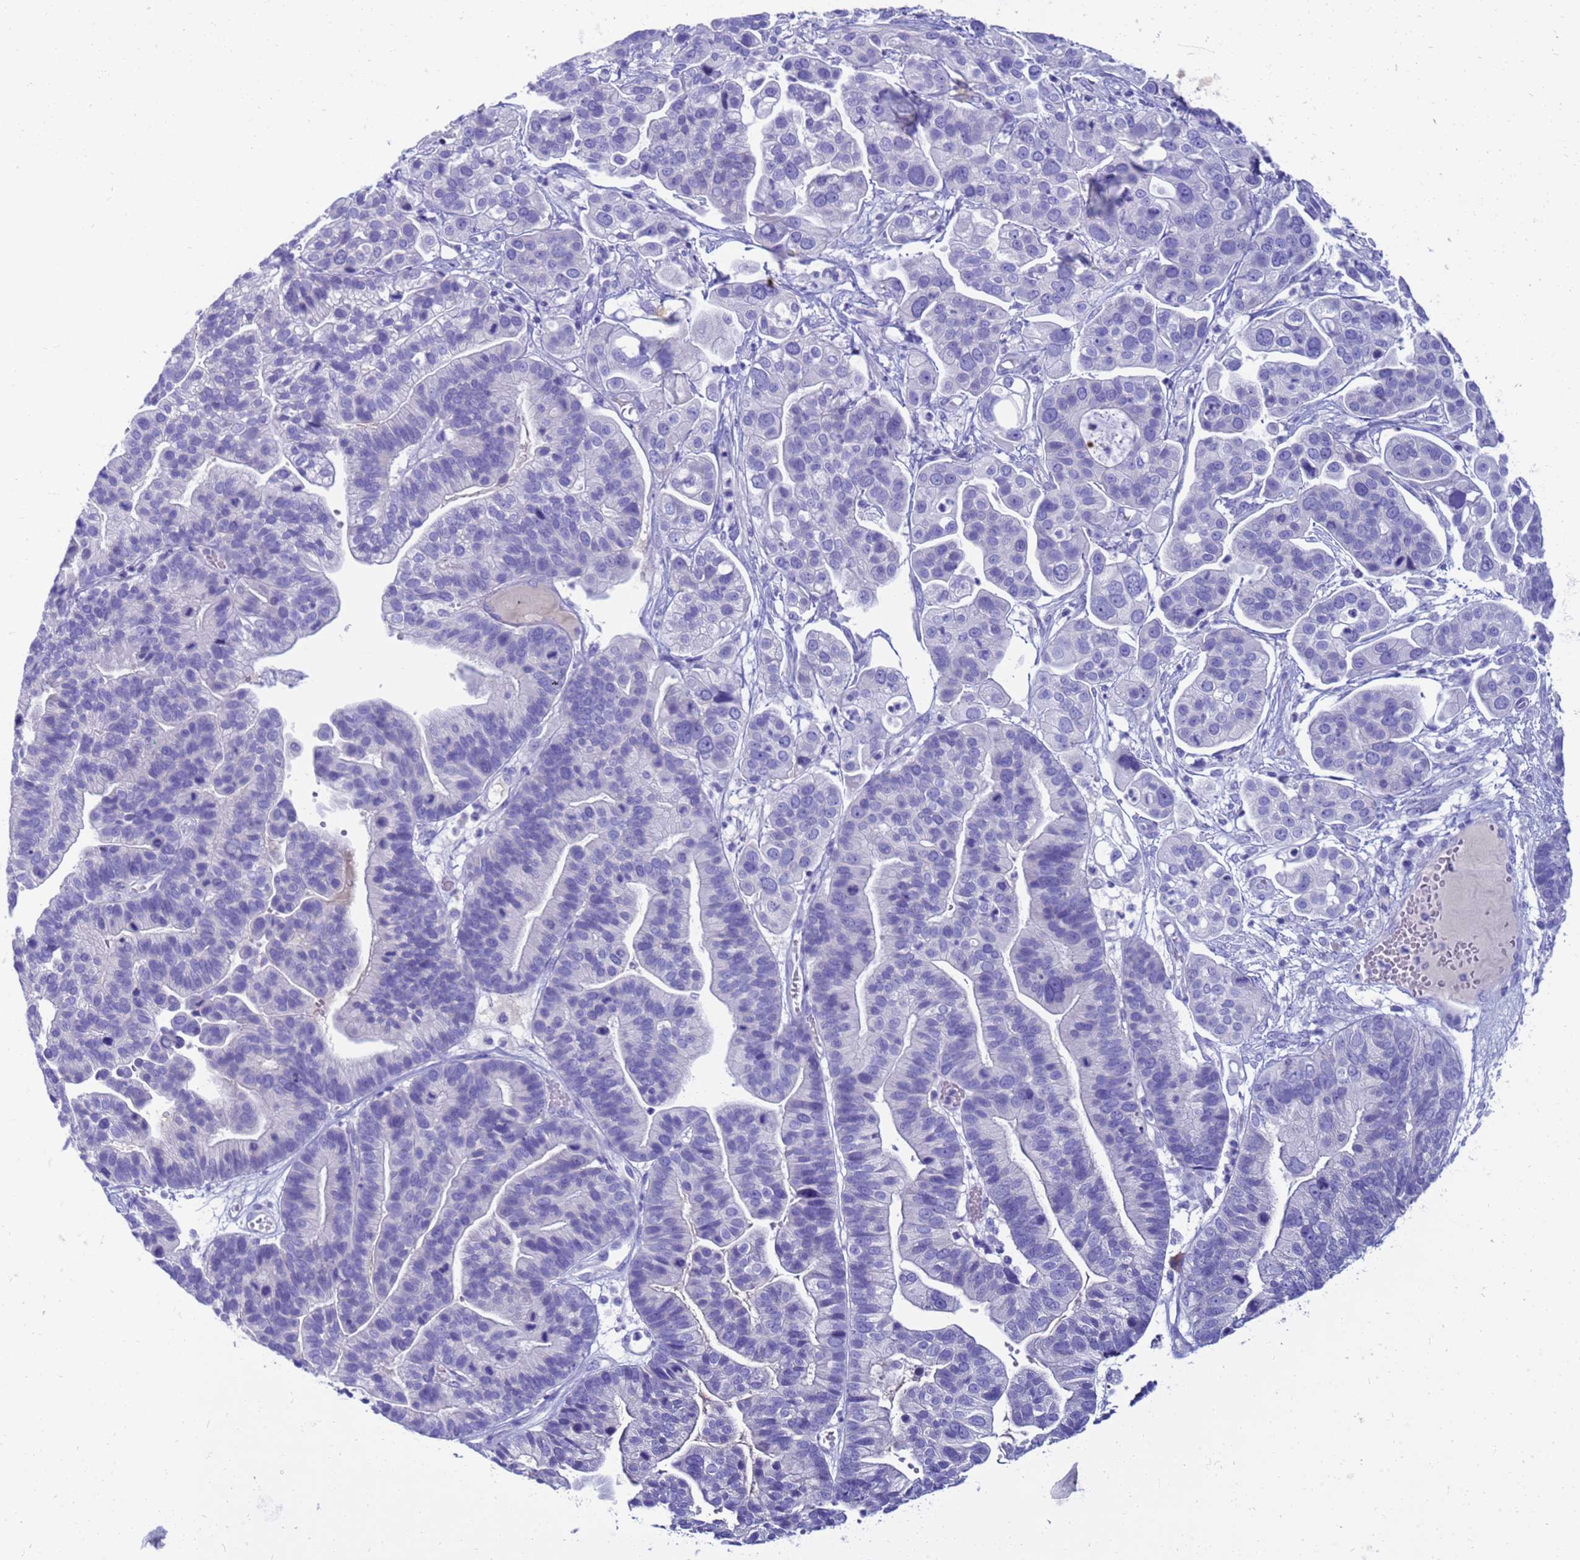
{"staining": {"intensity": "negative", "quantity": "none", "location": "none"}, "tissue": "ovarian cancer", "cell_type": "Tumor cells", "image_type": "cancer", "snomed": [{"axis": "morphology", "description": "Cystadenocarcinoma, serous, NOS"}, {"axis": "topography", "description": "Ovary"}], "caption": "This is an IHC image of ovarian cancer (serous cystadenocarcinoma). There is no expression in tumor cells.", "gene": "SYCN", "patient": {"sex": "female", "age": 56}}